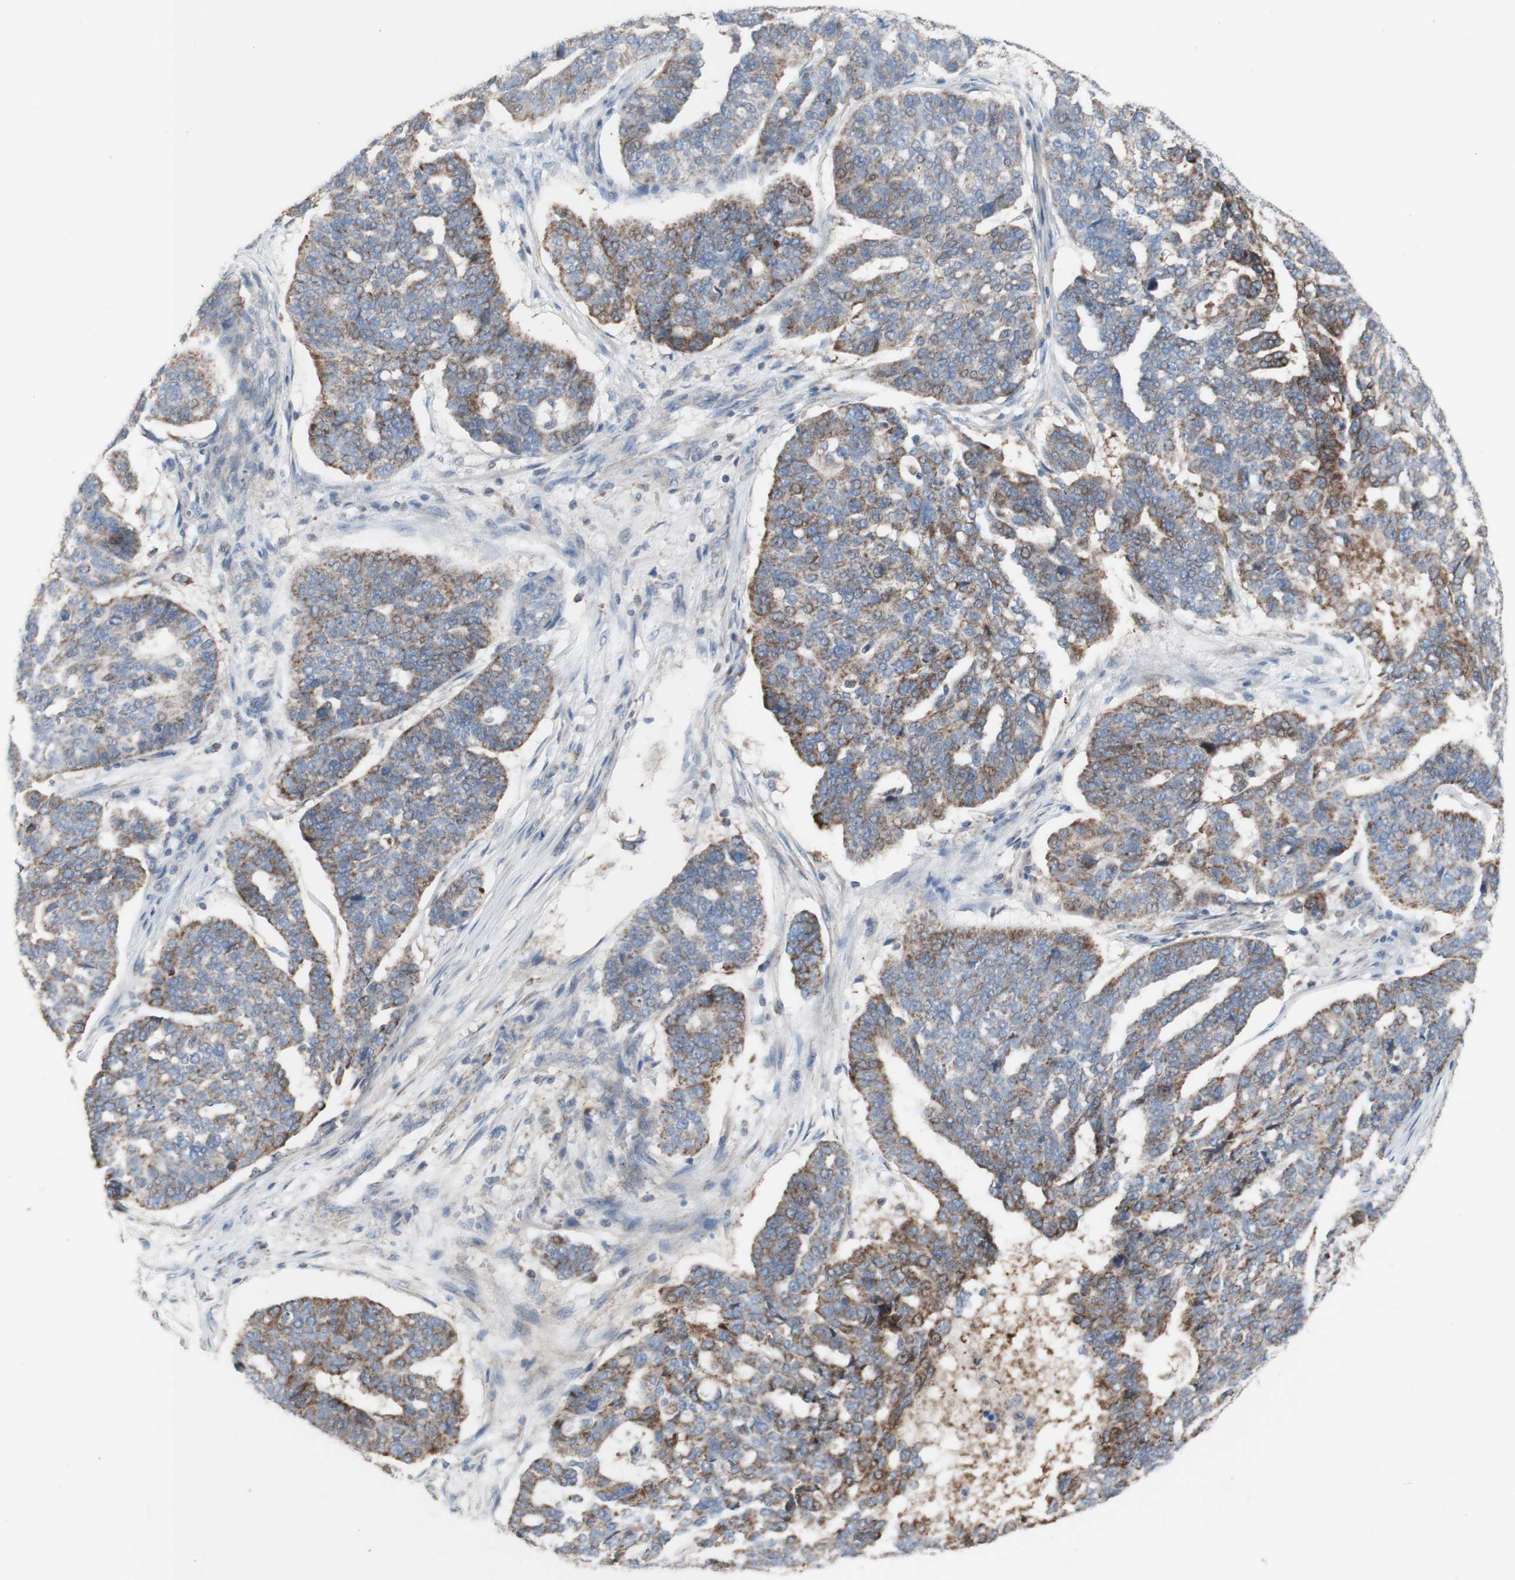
{"staining": {"intensity": "moderate", "quantity": "25%-75%", "location": "cytoplasmic/membranous"}, "tissue": "ovarian cancer", "cell_type": "Tumor cells", "image_type": "cancer", "snomed": [{"axis": "morphology", "description": "Cystadenocarcinoma, serous, NOS"}, {"axis": "topography", "description": "Ovary"}], "caption": "A micrograph showing moderate cytoplasmic/membranous positivity in about 25%-75% of tumor cells in ovarian serous cystadenocarcinoma, as visualized by brown immunohistochemical staining.", "gene": "CNTNAP1", "patient": {"sex": "female", "age": 59}}